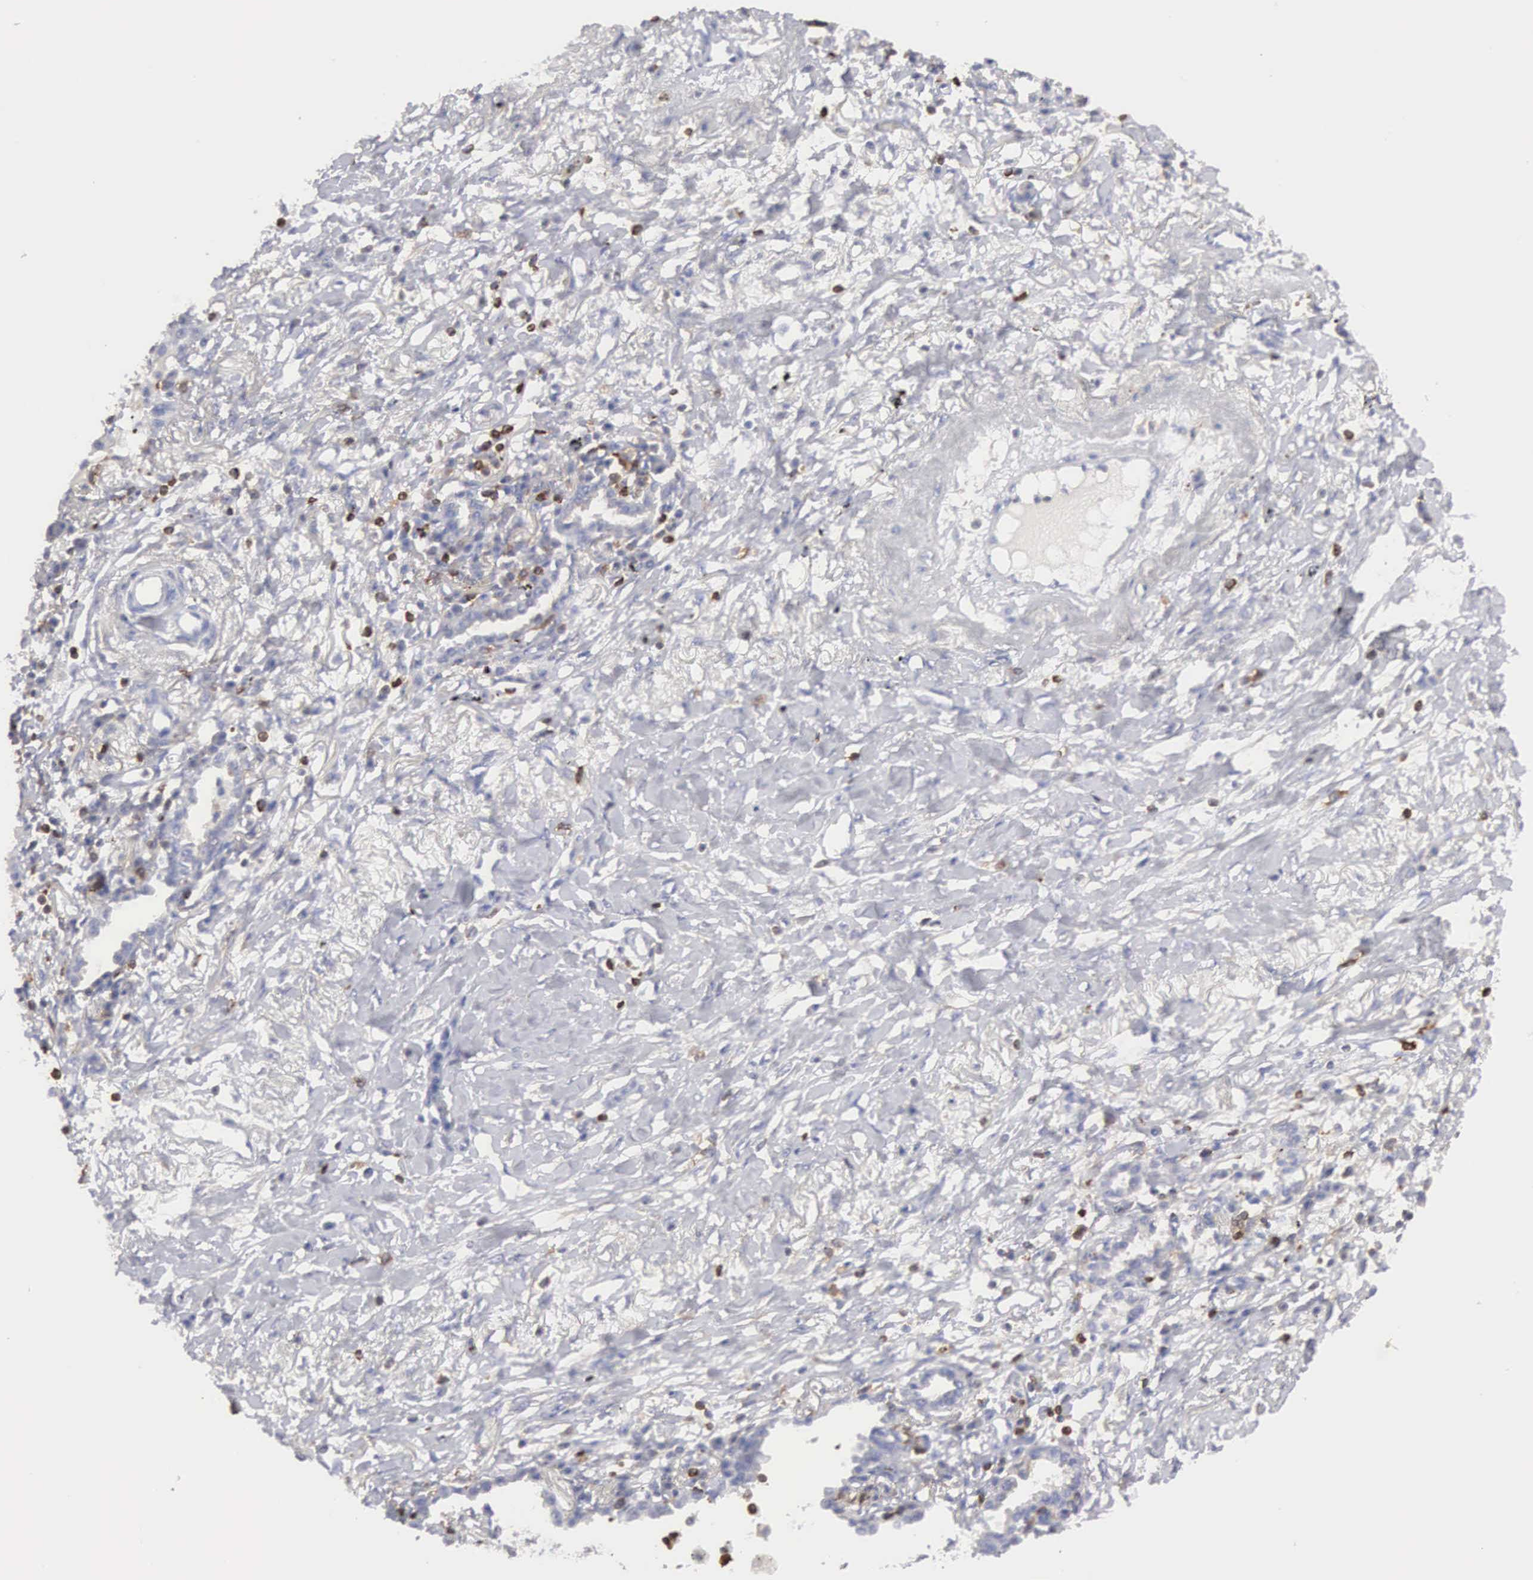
{"staining": {"intensity": "weak", "quantity": "<25%", "location": "cytoplasmic/membranous"}, "tissue": "lung cancer", "cell_type": "Tumor cells", "image_type": "cancer", "snomed": [{"axis": "morphology", "description": "Adenocarcinoma, NOS"}, {"axis": "topography", "description": "Lung"}], "caption": "Tumor cells show no significant protein staining in lung cancer. The staining was performed using DAB (3,3'-diaminobenzidine) to visualize the protein expression in brown, while the nuclei were stained in blue with hematoxylin (Magnification: 20x).", "gene": "SH3BP1", "patient": {"sex": "male", "age": 60}}